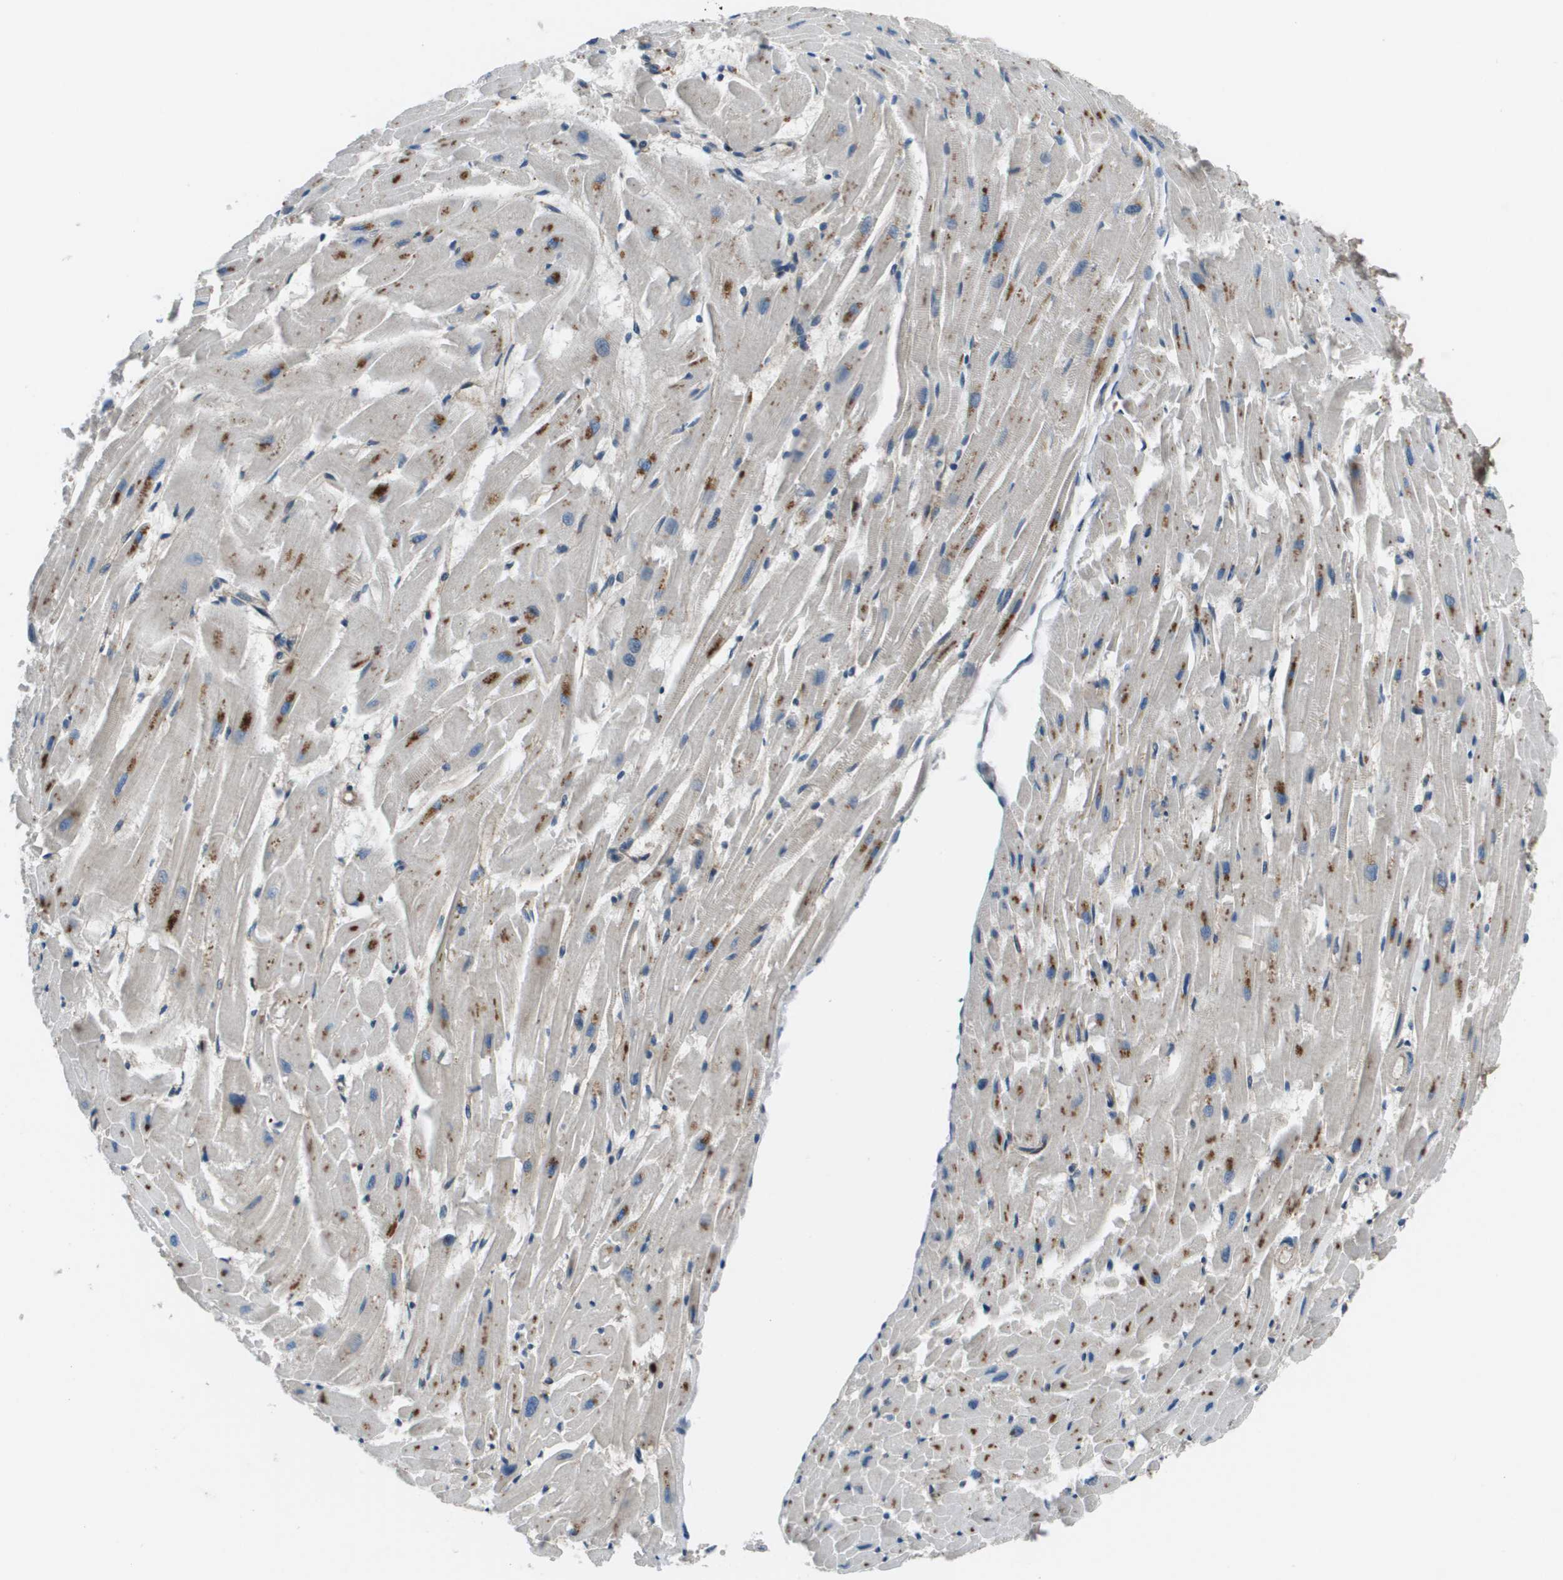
{"staining": {"intensity": "moderate", "quantity": "<25%", "location": "cytoplasmic/membranous"}, "tissue": "heart muscle", "cell_type": "Cardiomyocytes", "image_type": "normal", "snomed": [{"axis": "morphology", "description": "Normal tissue, NOS"}, {"axis": "topography", "description": "Heart"}], "caption": "Brown immunohistochemical staining in unremarkable human heart muscle reveals moderate cytoplasmic/membranous positivity in approximately <25% of cardiomyocytes. (brown staining indicates protein expression, while blue staining denotes nuclei).", "gene": "PCOLCE", "patient": {"sex": "female", "age": 19}}